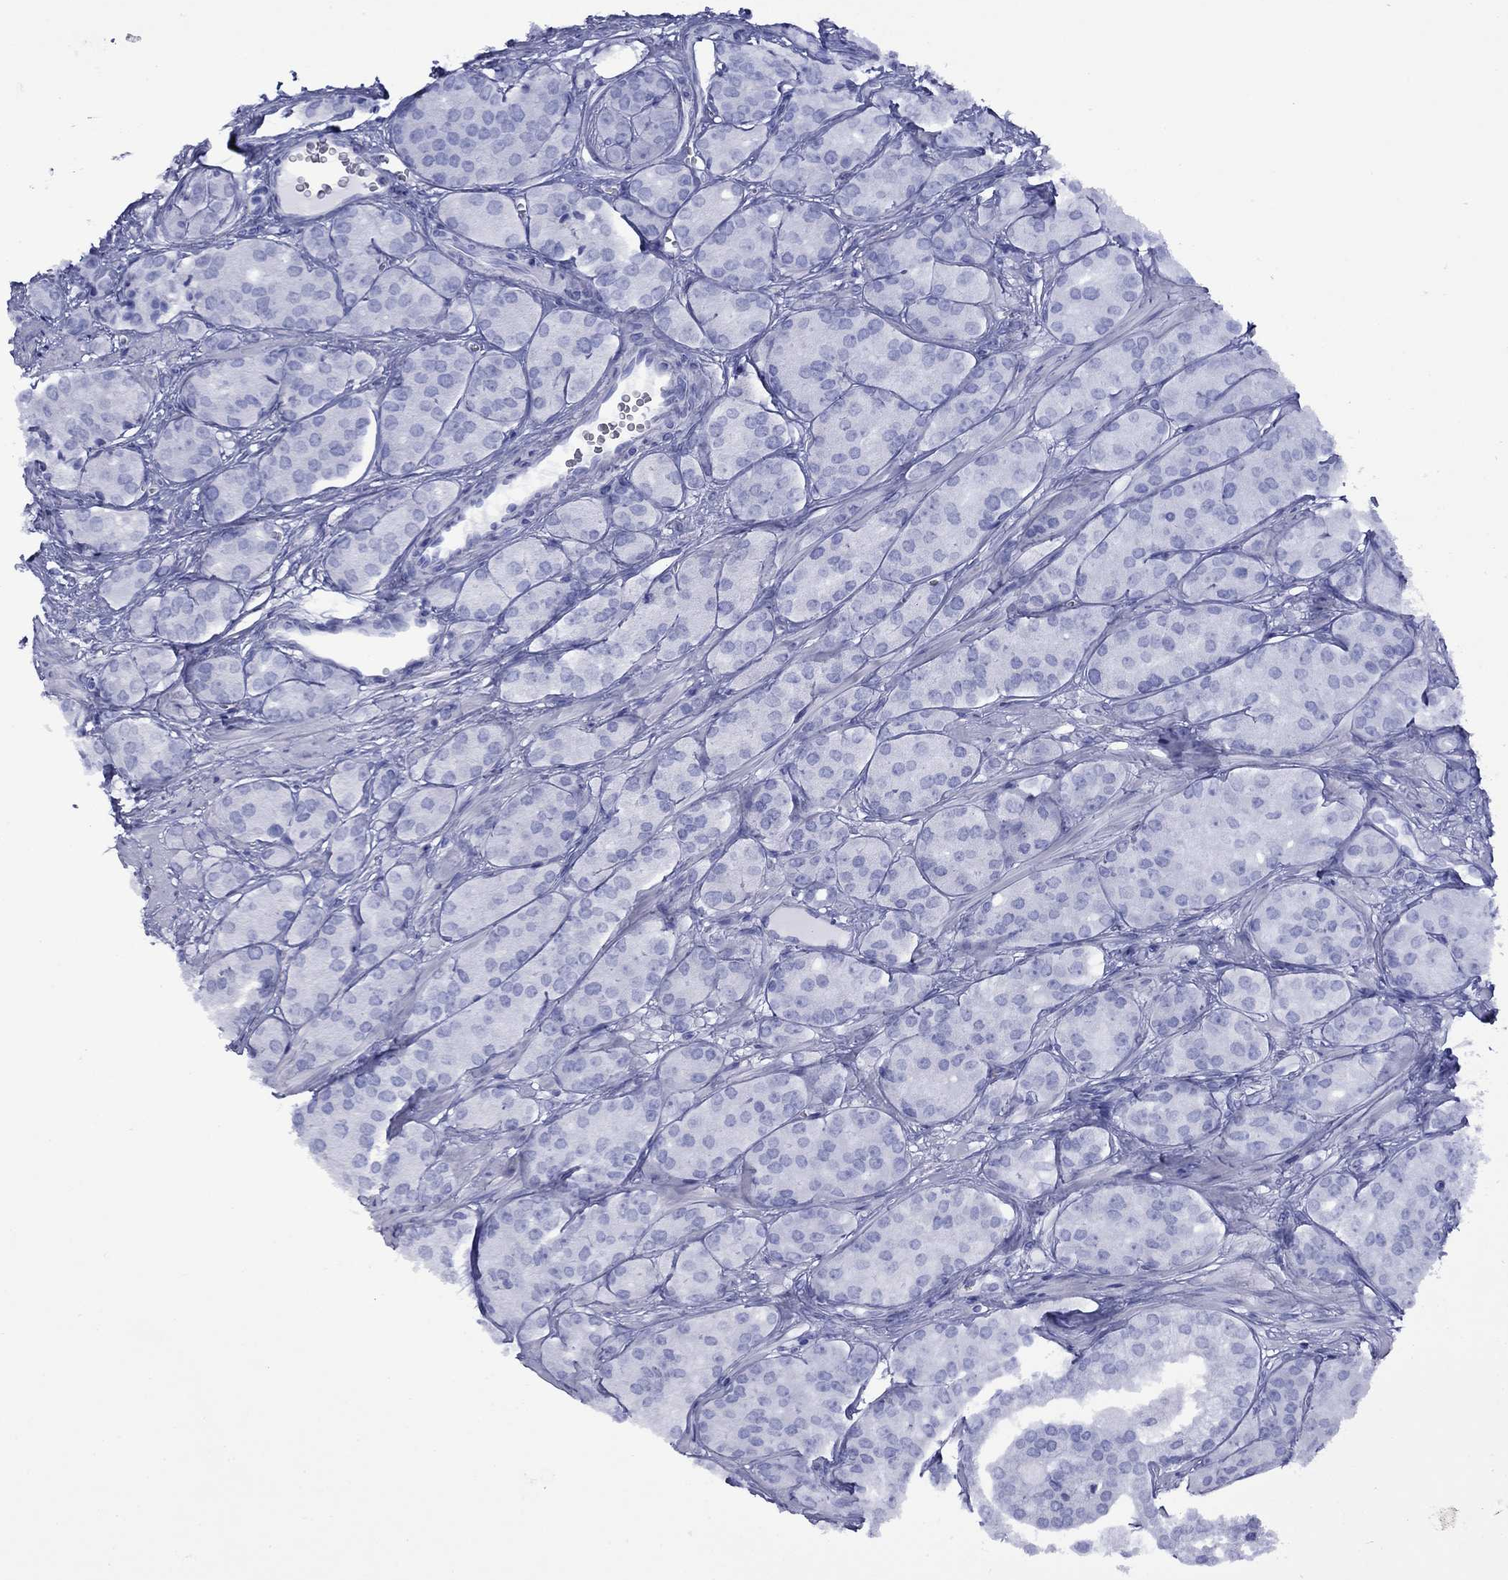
{"staining": {"intensity": "negative", "quantity": "none", "location": "none"}, "tissue": "prostate cancer", "cell_type": "Tumor cells", "image_type": "cancer", "snomed": [{"axis": "morphology", "description": "Adenocarcinoma, NOS"}, {"axis": "topography", "description": "Prostate"}], "caption": "Tumor cells show no significant positivity in prostate cancer.", "gene": "ROM1", "patient": {"sex": "male", "age": 67}}